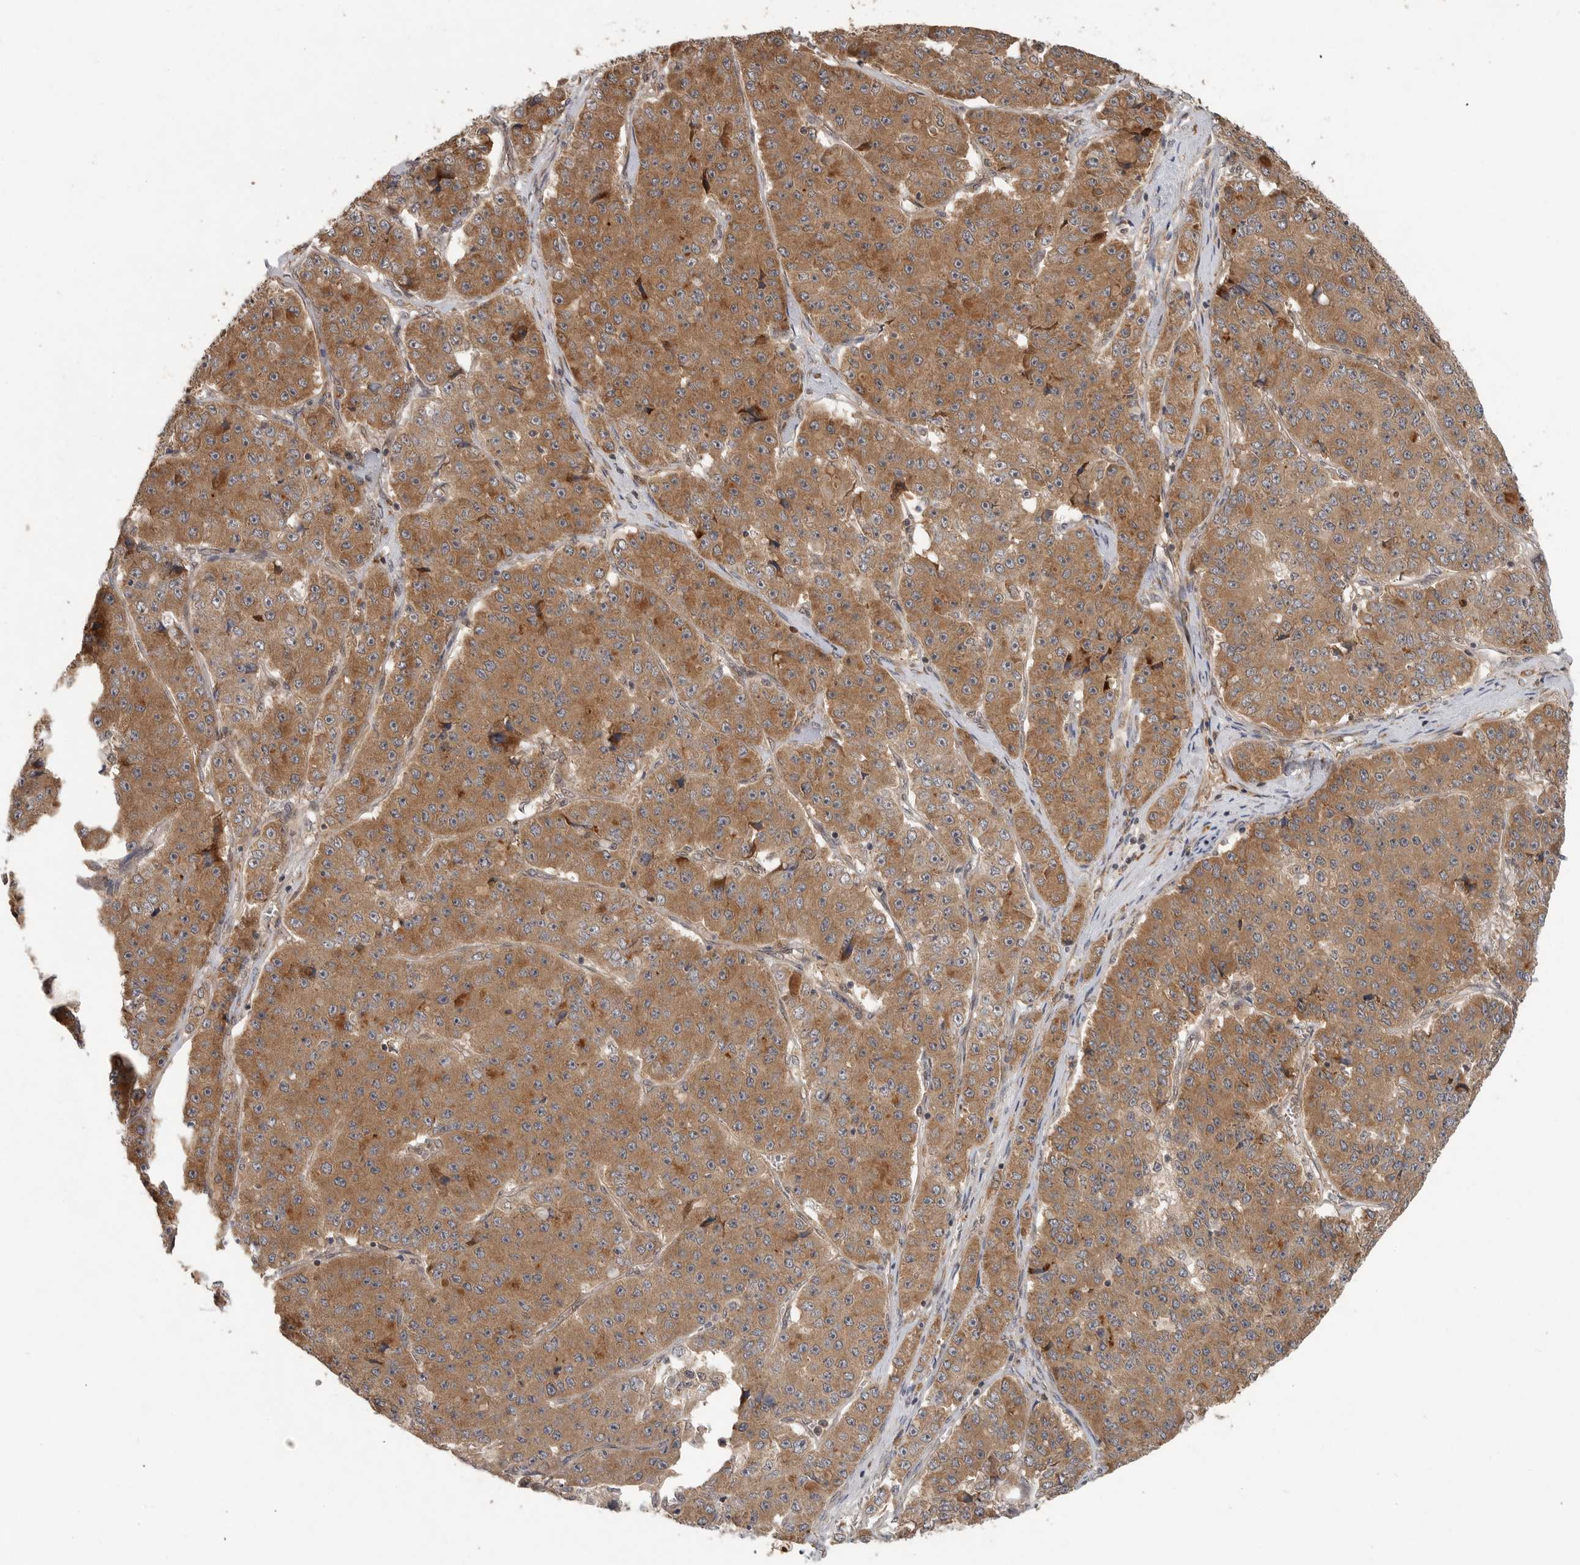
{"staining": {"intensity": "moderate", "quantity": ">75%", "location": "cytoplasmic/membranous"}, "tissue": "pancreatic cancer", "cell_type": "Tumor cells", "image_type": "cancer", "snomed": [{"axis": "morphology", "description": "Adenocarcinoma, NOS"}, {"axis": "topography", "description": "Pancreas"}], "caption": "This is a micrograph of immunohistochemistry staining of pancreatic cancer, which shows moderate positivity in the cytoplasmic/membranous of tumor cells.", "gene": "OSBPL9", "patient": {"sex": "male", "age": 50}}